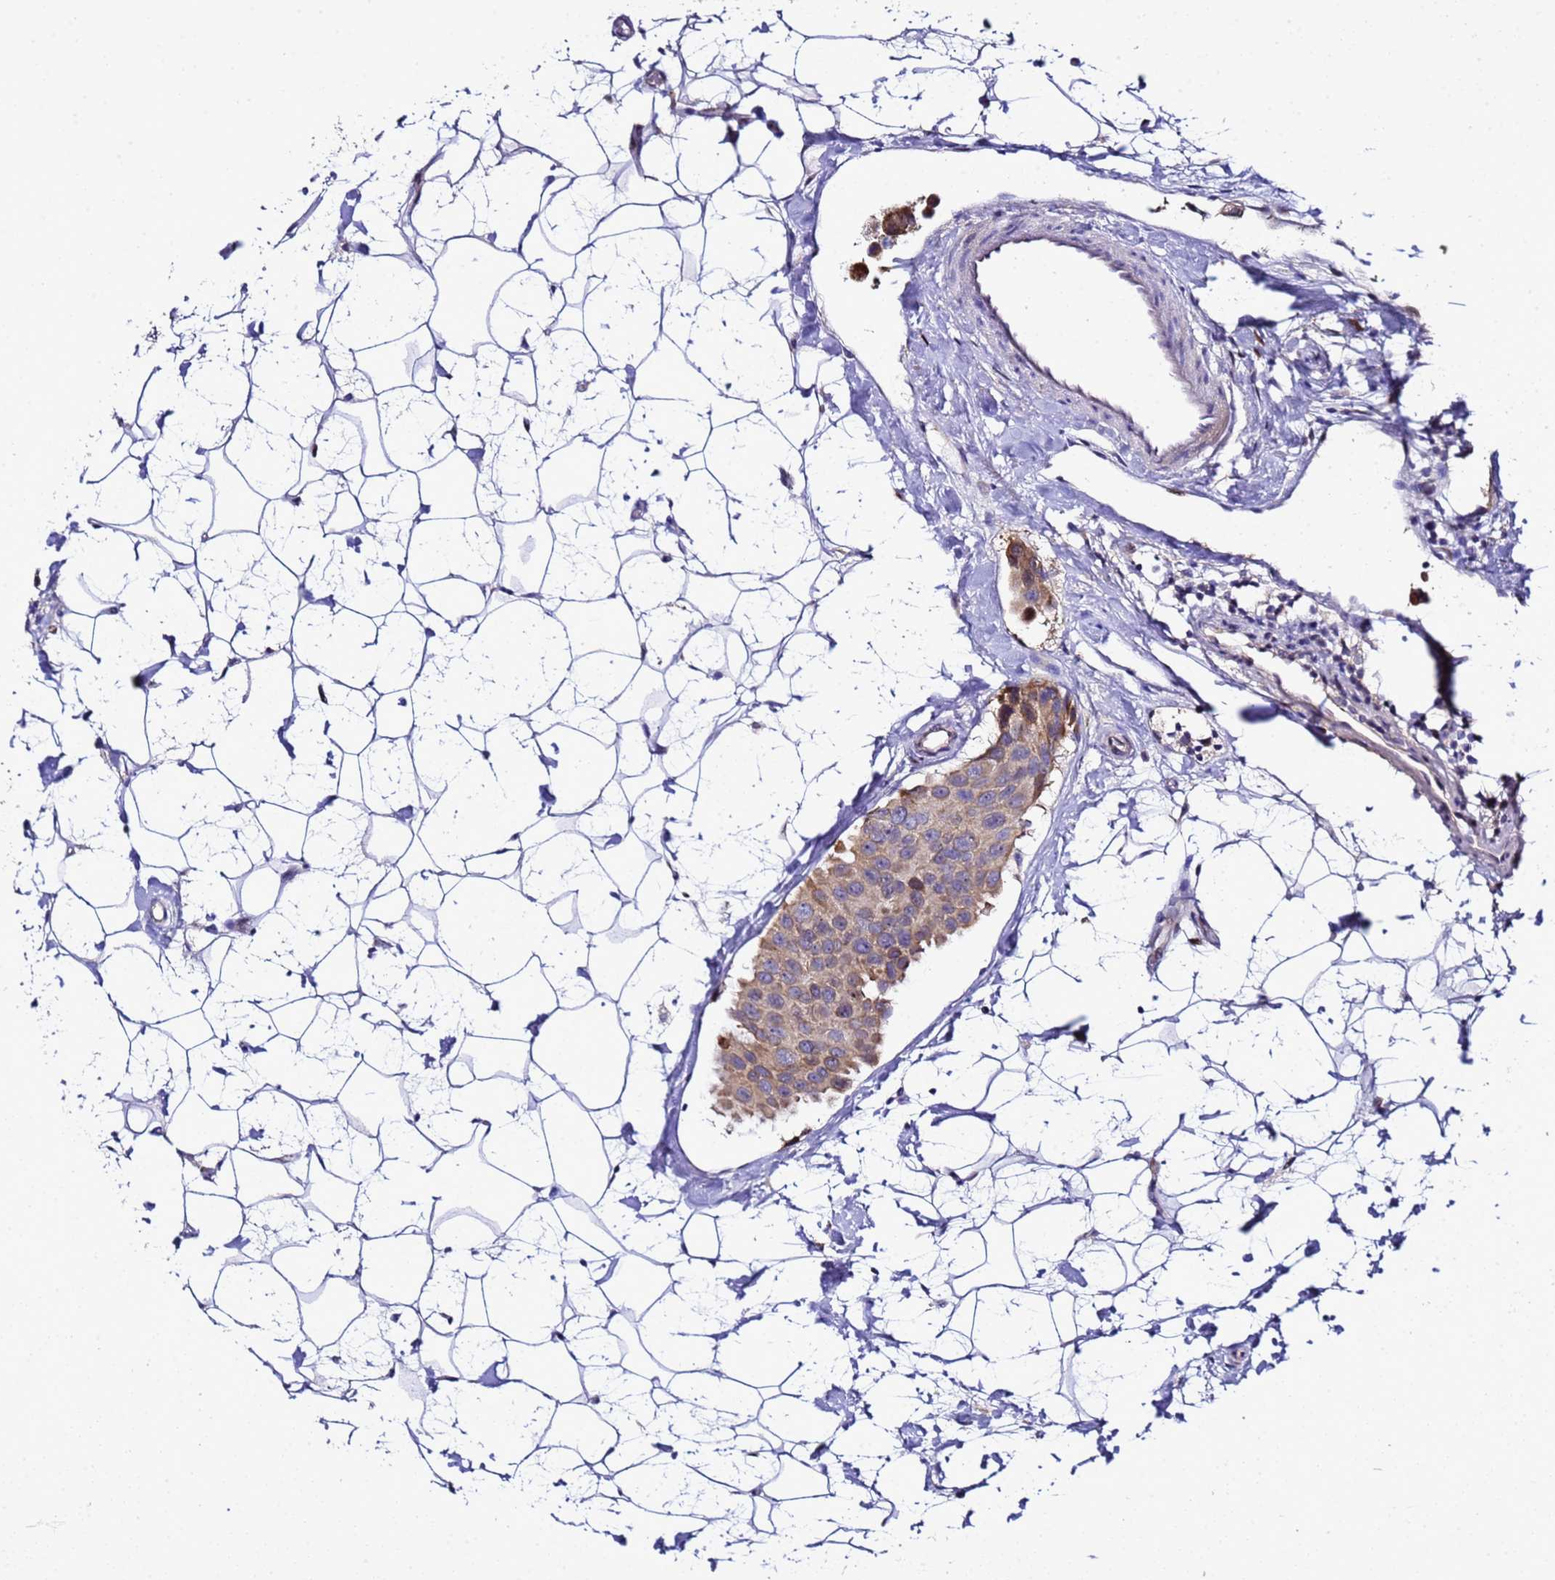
{"staining": {"intensity": "weak", "quantity": ">75%", "location": "cytoplasmic/membranous"}, "tissue": "breast cancer", "cell_type": "Tumor cells", "image_type": "cancer", "snomed": [{"axis": "morphology", "description": "Normal tissue, NOS"}, {"axis": "morphology", "description": "Duct carcinoma"}, {"axis": "topography", "description": "Breast"}], "caption": "Weak cytoplasmic/membranous staining is seen in approximately >75% of tumor cells in invasive ductal carcinoma (breast). Immunohistochemistry (ihc) stains the protein of interest in brown and the nuclei are stained blue.", "gene": "ALG3", "patient": {"sex": "female", "age": 39}}